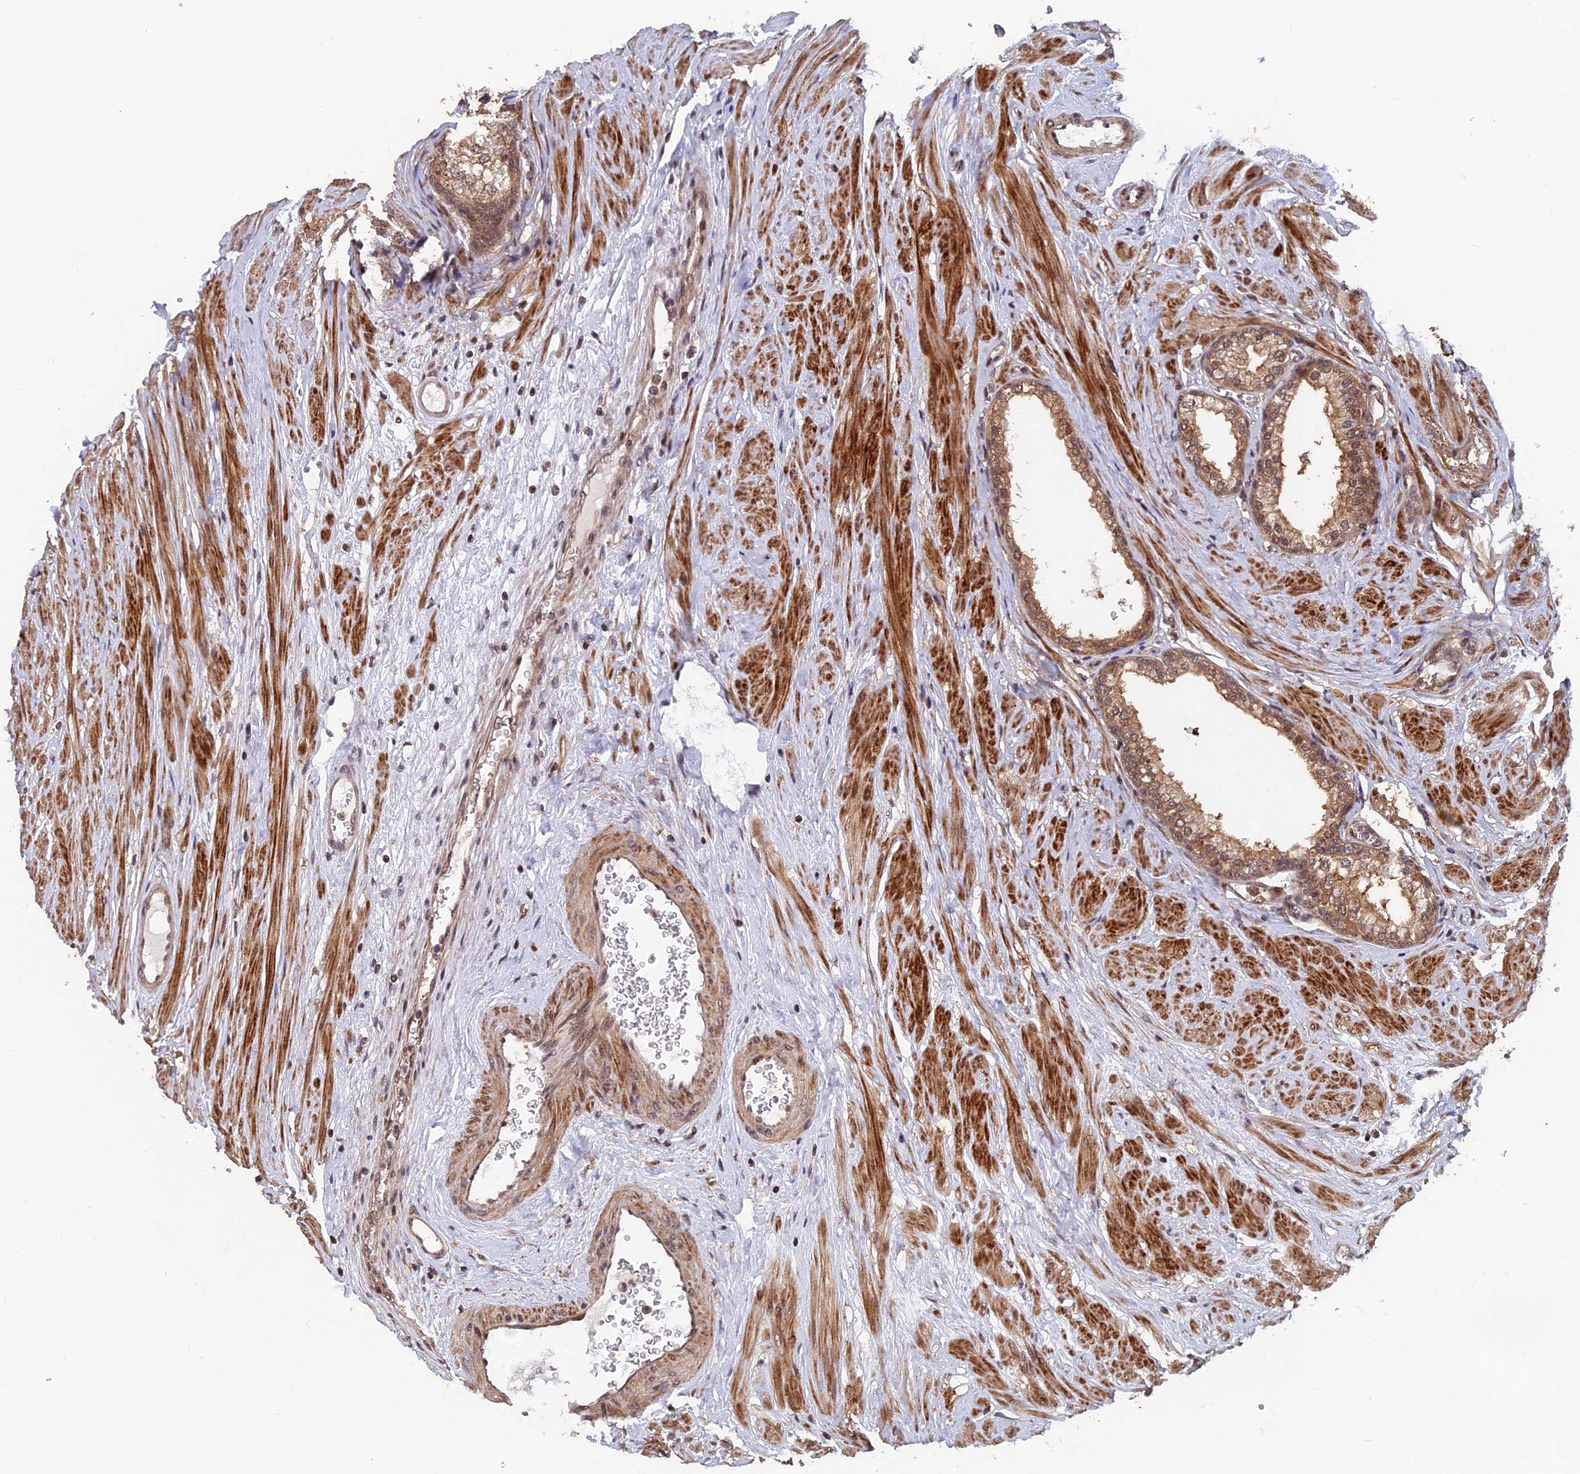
{"staining": {"intensity": "moderate", "quantity": ">75%", "location": "cytoplasmic/membranous,nuclear"}, "tissue": "prostate", "cell_type": "Glandular cells", "image_type": "normal", "snomed": [{"axis": "morphology", "description": "Normal tissue, NOS"}, {"axis": "morphology", "description": "Urothelial carcinoma, Low grade"}, {"axis": "topography", "description": "Urinary bladder"}, {"axis": "topography", "description": "Prostate"}], "caption": "High-power microscopy captured an IHC image of unremarkable prostate, revealing moderate cytoplasmic/membranous,nuclear staining in about >75% of glandular cells.", "gene": "FAM53C", "patient": {"sex": "male", "age": 60}}